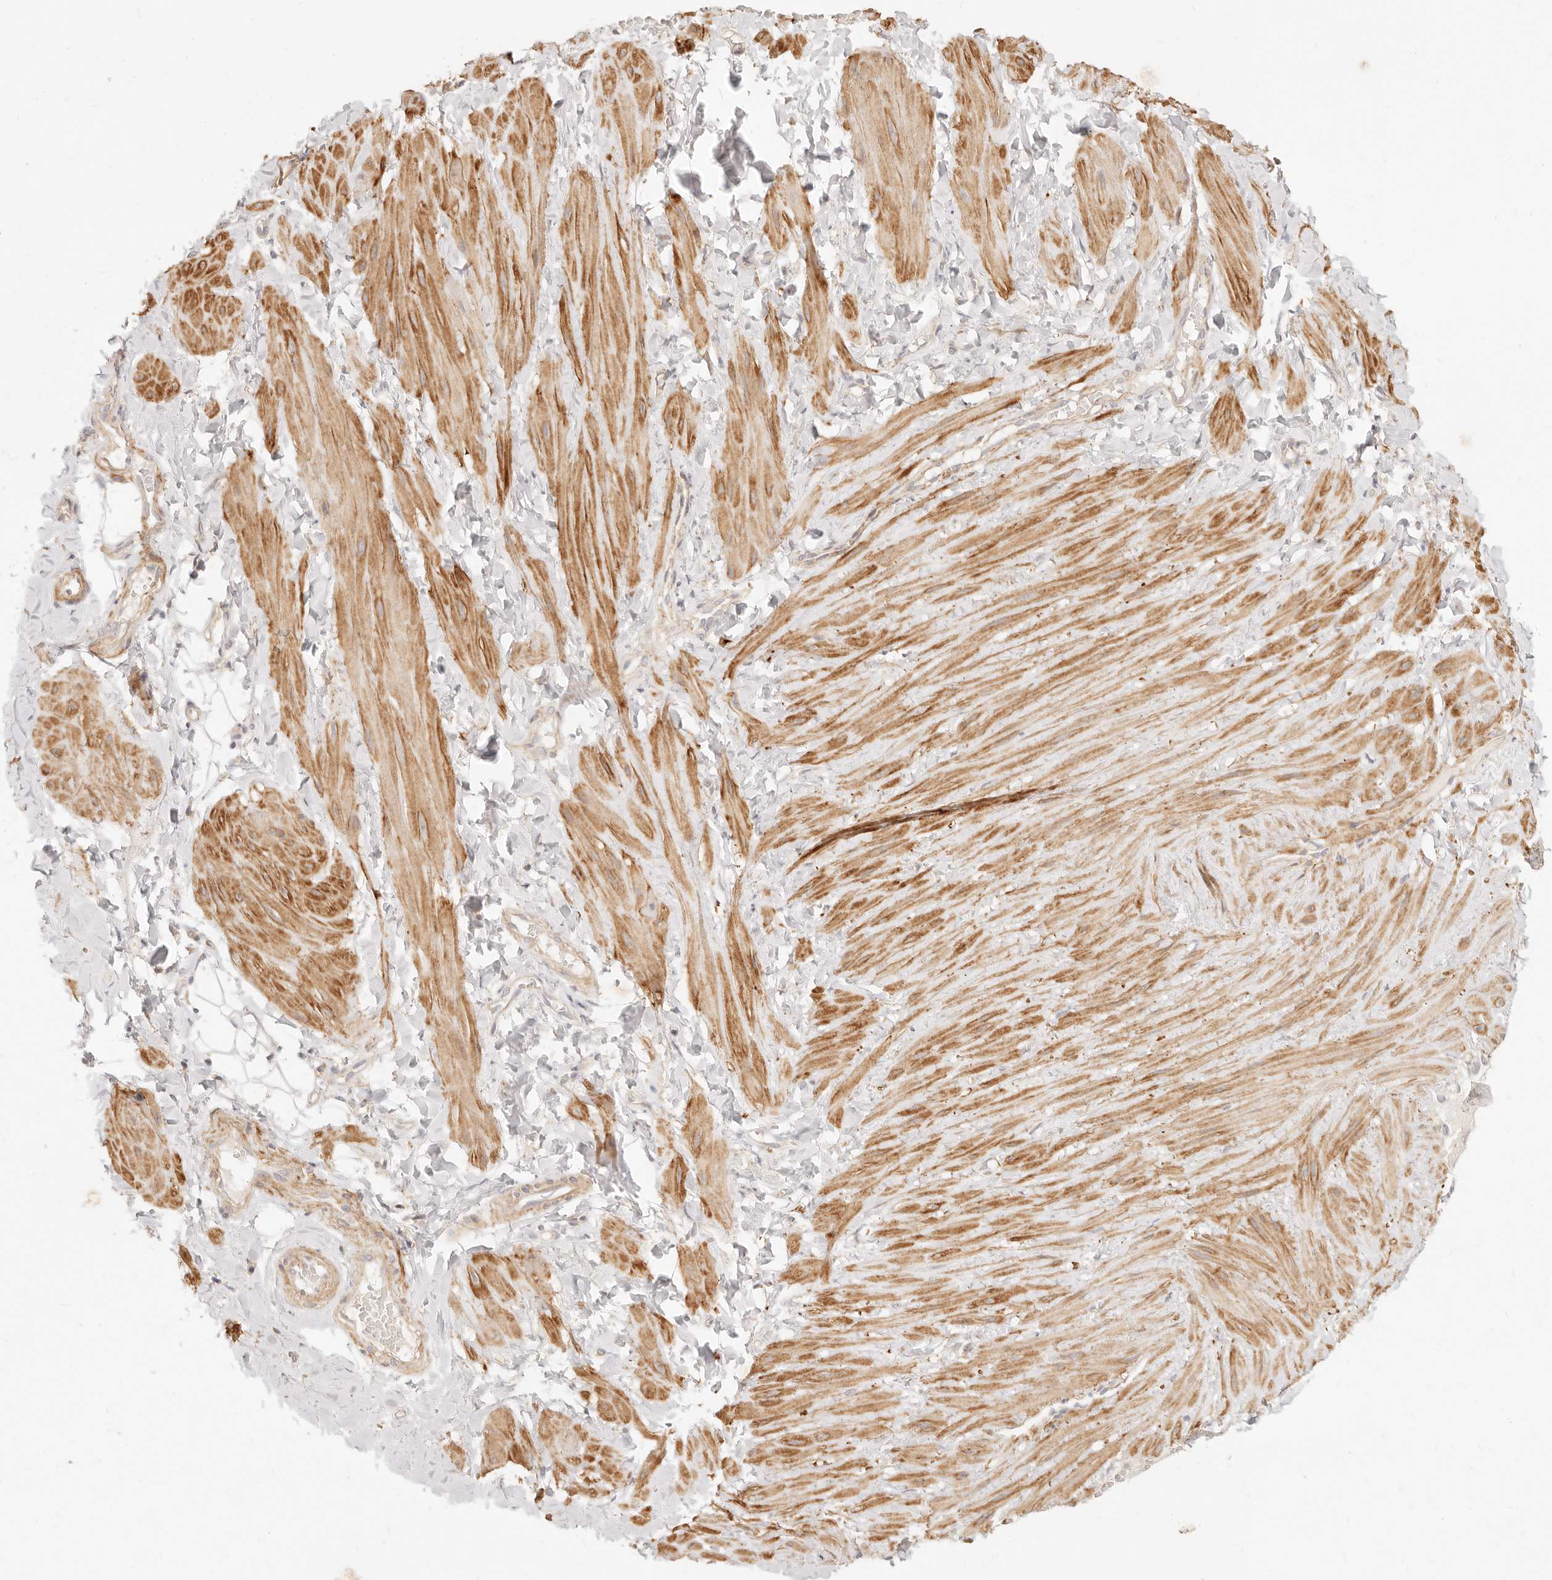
{"staining": {"intensity": "negative", "quantity": "none", "location": "none"}, "tissue": "adipose tissue", "cell_type": "Adipocytes", "image_type": "normal", "snomed": [{"axis": "morphology", "description": "Normal tissue, NOS"}, {"axis": "topography", "description": "Adipose tissue"}, {"axis": "topography", "description": "Vascular tissue"}, {"axis": "topography", "description": "Peripheral nerve tissue"}], "caption": "High power microscopy photomicrograph of an IHC photomicrograph of normal adipose tissue, revealing no significant positivity in adipocytes.", "gene": "UBXN10", "patient": {"sex": "male", "age": 25}}